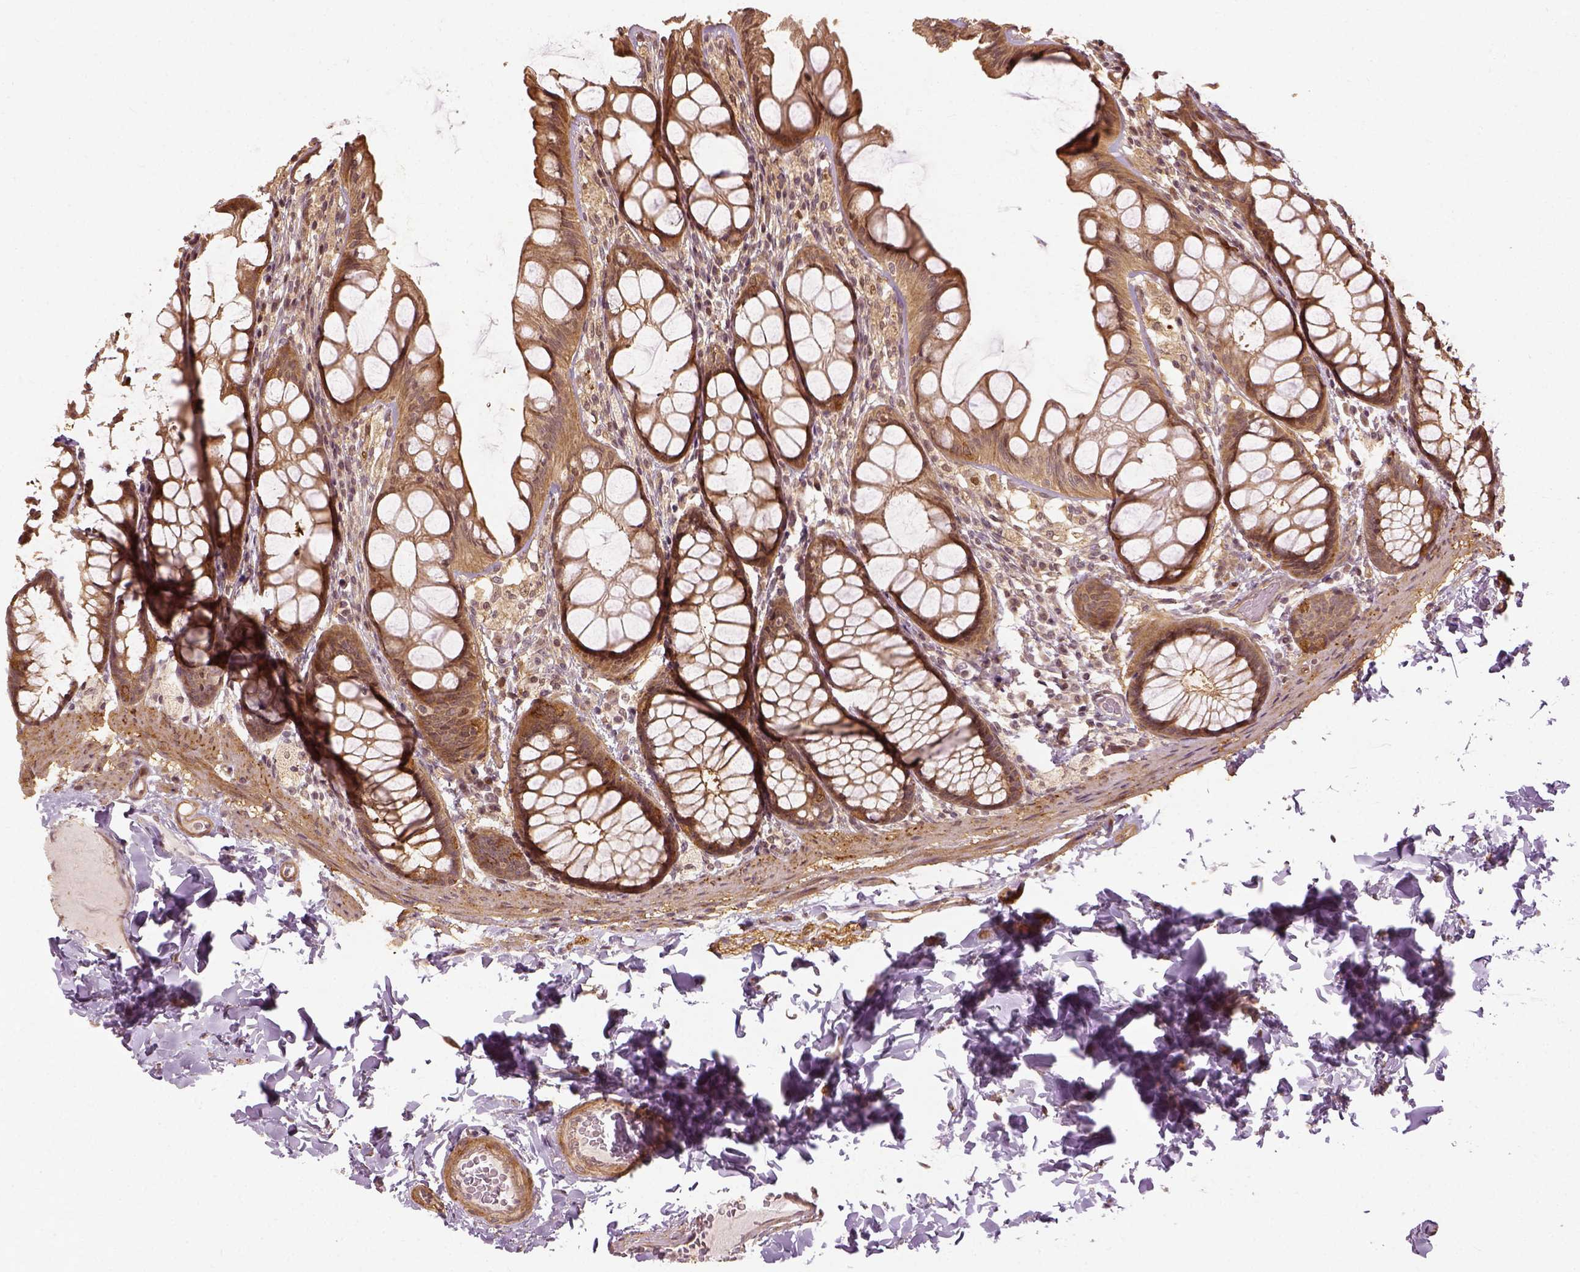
{"staining": {"intensity": "strong", "quantity": ">75%", "location": "cytoplasmic/membranous"}, "tissue": "colon", "cell_type": "Endothelial cells", "image_type": "normal", "snomed": [{"axis": "morphology", "description": "Normal tissue, NOS"}, {"axis": "topography", "description": "Colon"}], "caption": "Brown immunohistochemical staining in normal colon displays strong cytoplasmic/membranous staining in approximately >75% of endothelial cells. The staining was performed using DAB to visualize the protein expression in brown, while the nuclei were stained in blue with hematoxylin (Magnification: 20x).", "gene": "VEGFA", "patient": {"sex": "male", "age": 47}}